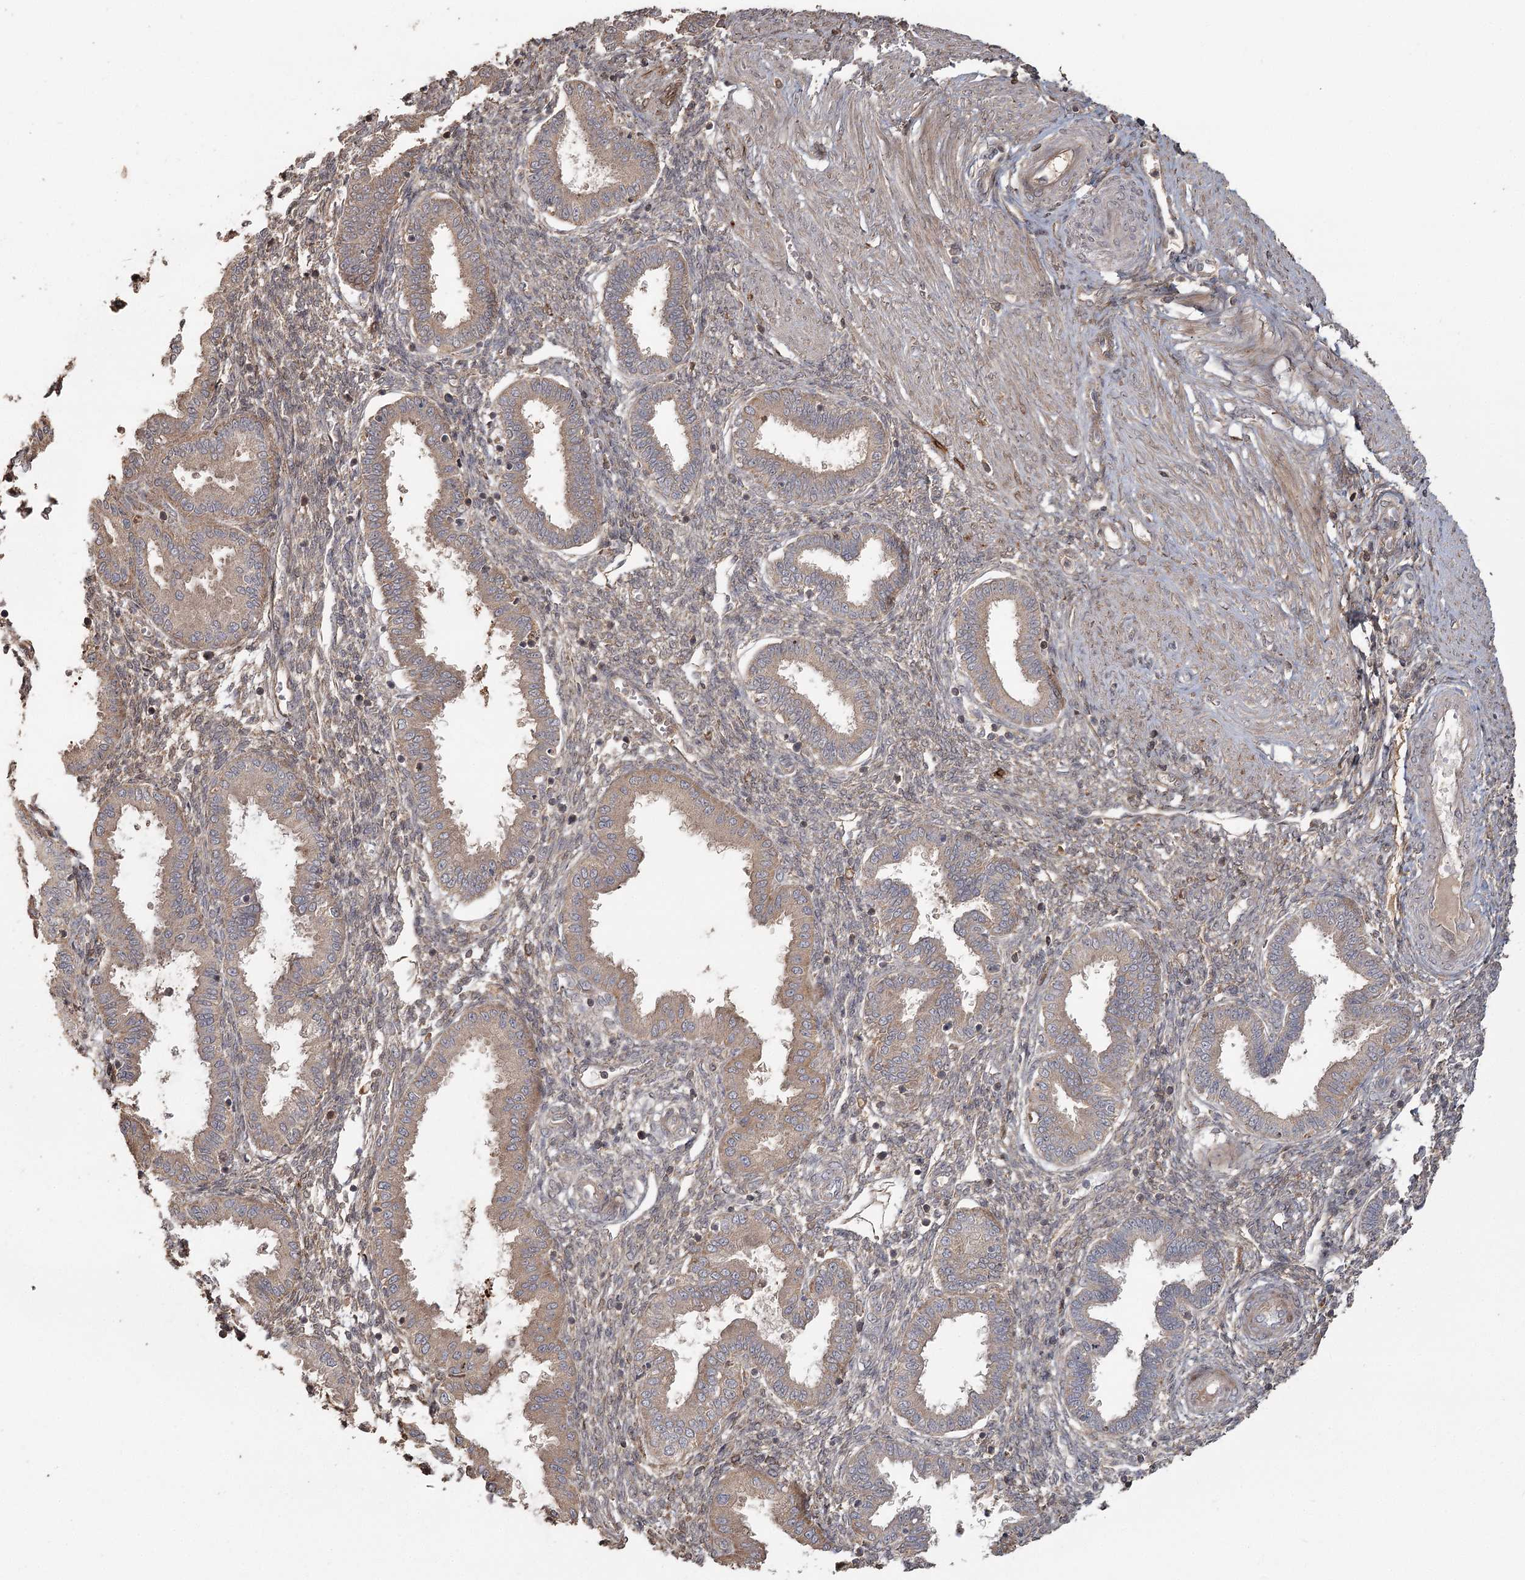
{"staining": {"intensity": "moderate", "quantity": "25%-75%", "location": "cytoplasmic/membranous"}, "tissue": "endometrium", "cell_type": "Cells in endometrial stroma", "image_type": "normal", "snomed": [{"axis": "morphology", "description": "Normal tissue, NOS"}, {"axis": "topography", "description": "Endometrium"}], "caption": "High-power microscopy captured an immunohistochemistry (IHC) photomicrograph of unremarkable endometrium, revealing moderate cytoplasmic/membranous positivity in approximately 25%-75% of cells in endometrial stroma.", "gene": "OBSL1", "patient": {"sex": "female", "age": 33}}